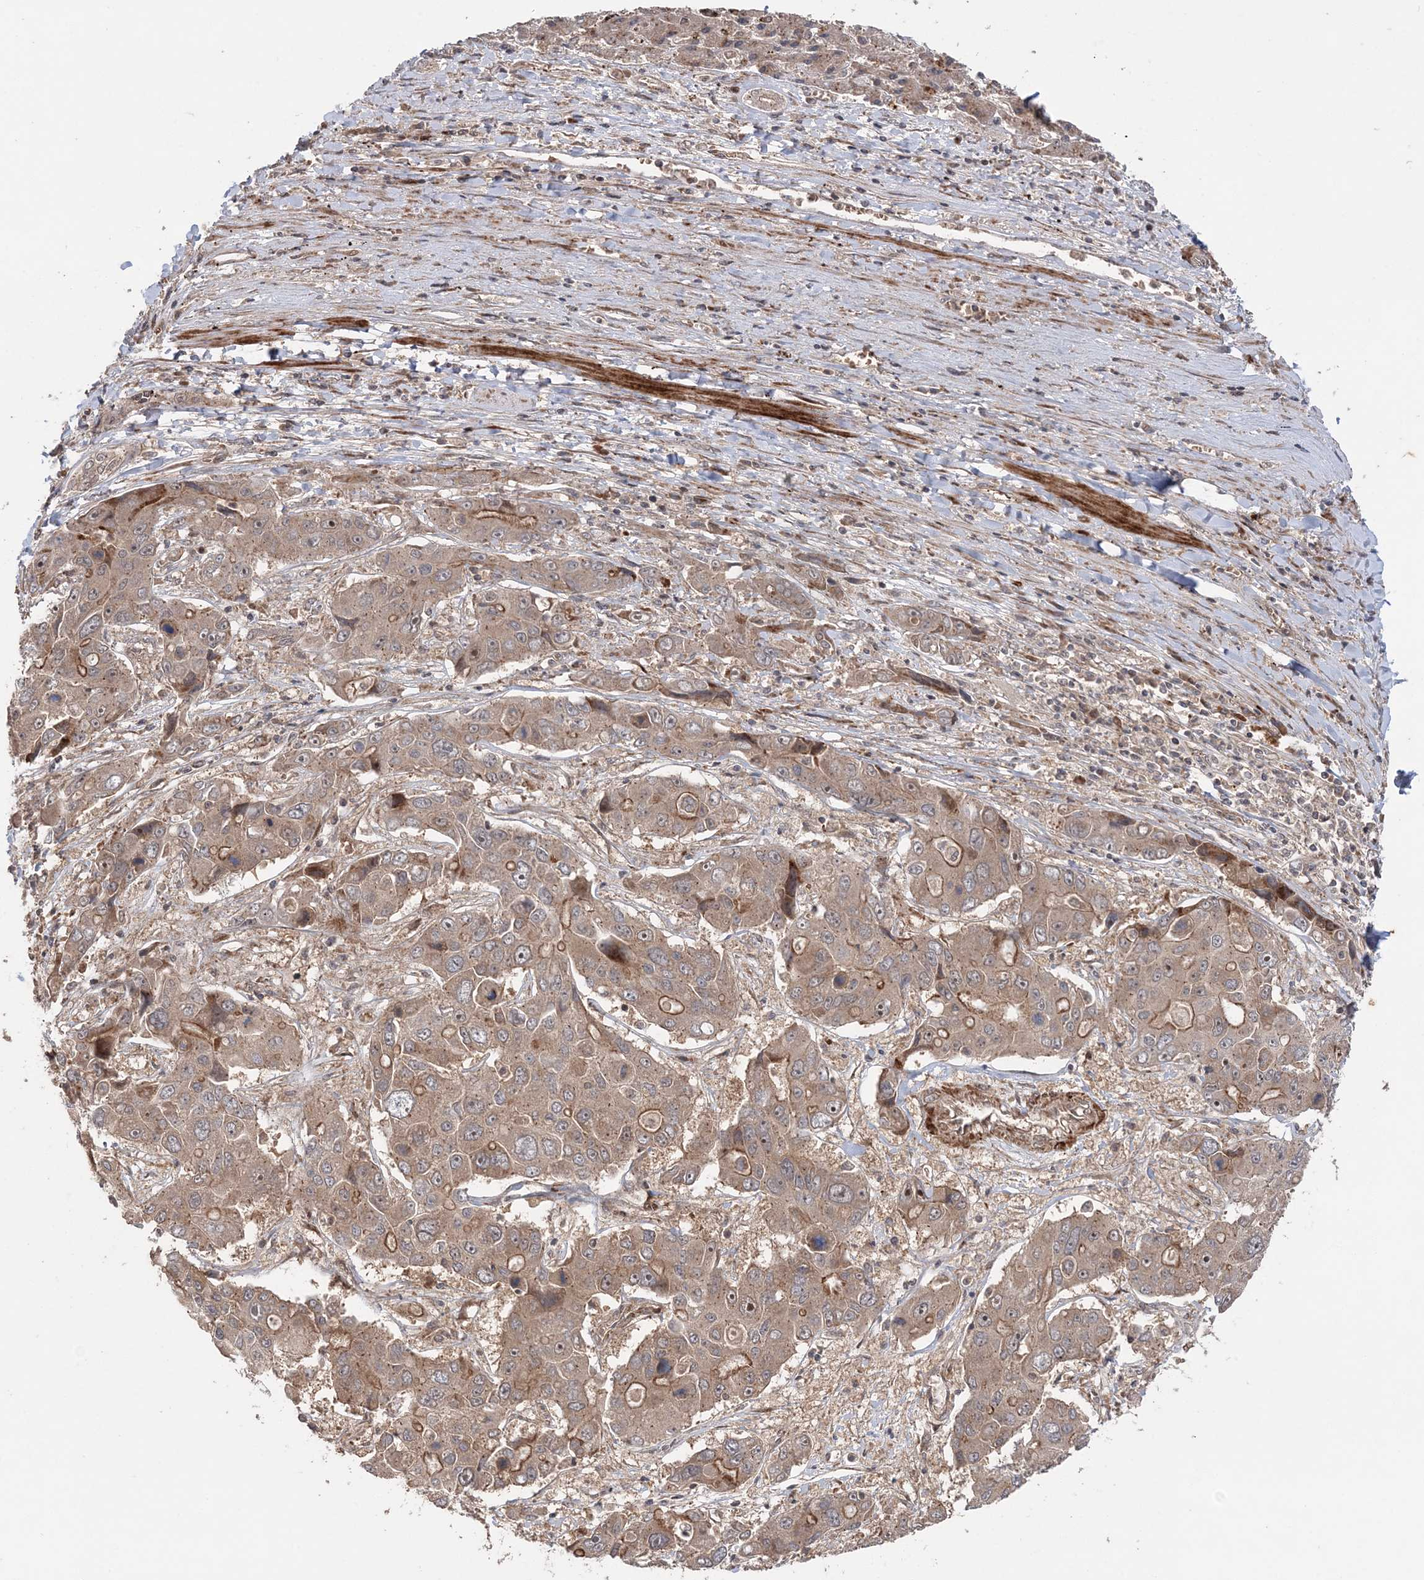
{"staining": {"intensity": "moderate", "quantity": "<25%", "location": "cytoplasmic/membranous"}, "tissue": "liver cancer", "cell_type": "Tumor cells", "image_type": "cancer", "snomed": [{"axis": "morphology", "description": "Cholangiocarcinoma"}, {"axis": "topography", "description": "Liver"}], "caption": "Immunohistochemistry photomicrograph of human liver cholangiocarcinoma stained for a protein (brown), which exhibits low levels of moderate cytoplasmic/membranous expression in about <25% of tumor cells.", "gene": "UBTD2", "patient": {"sex": "male", "age": 67}}